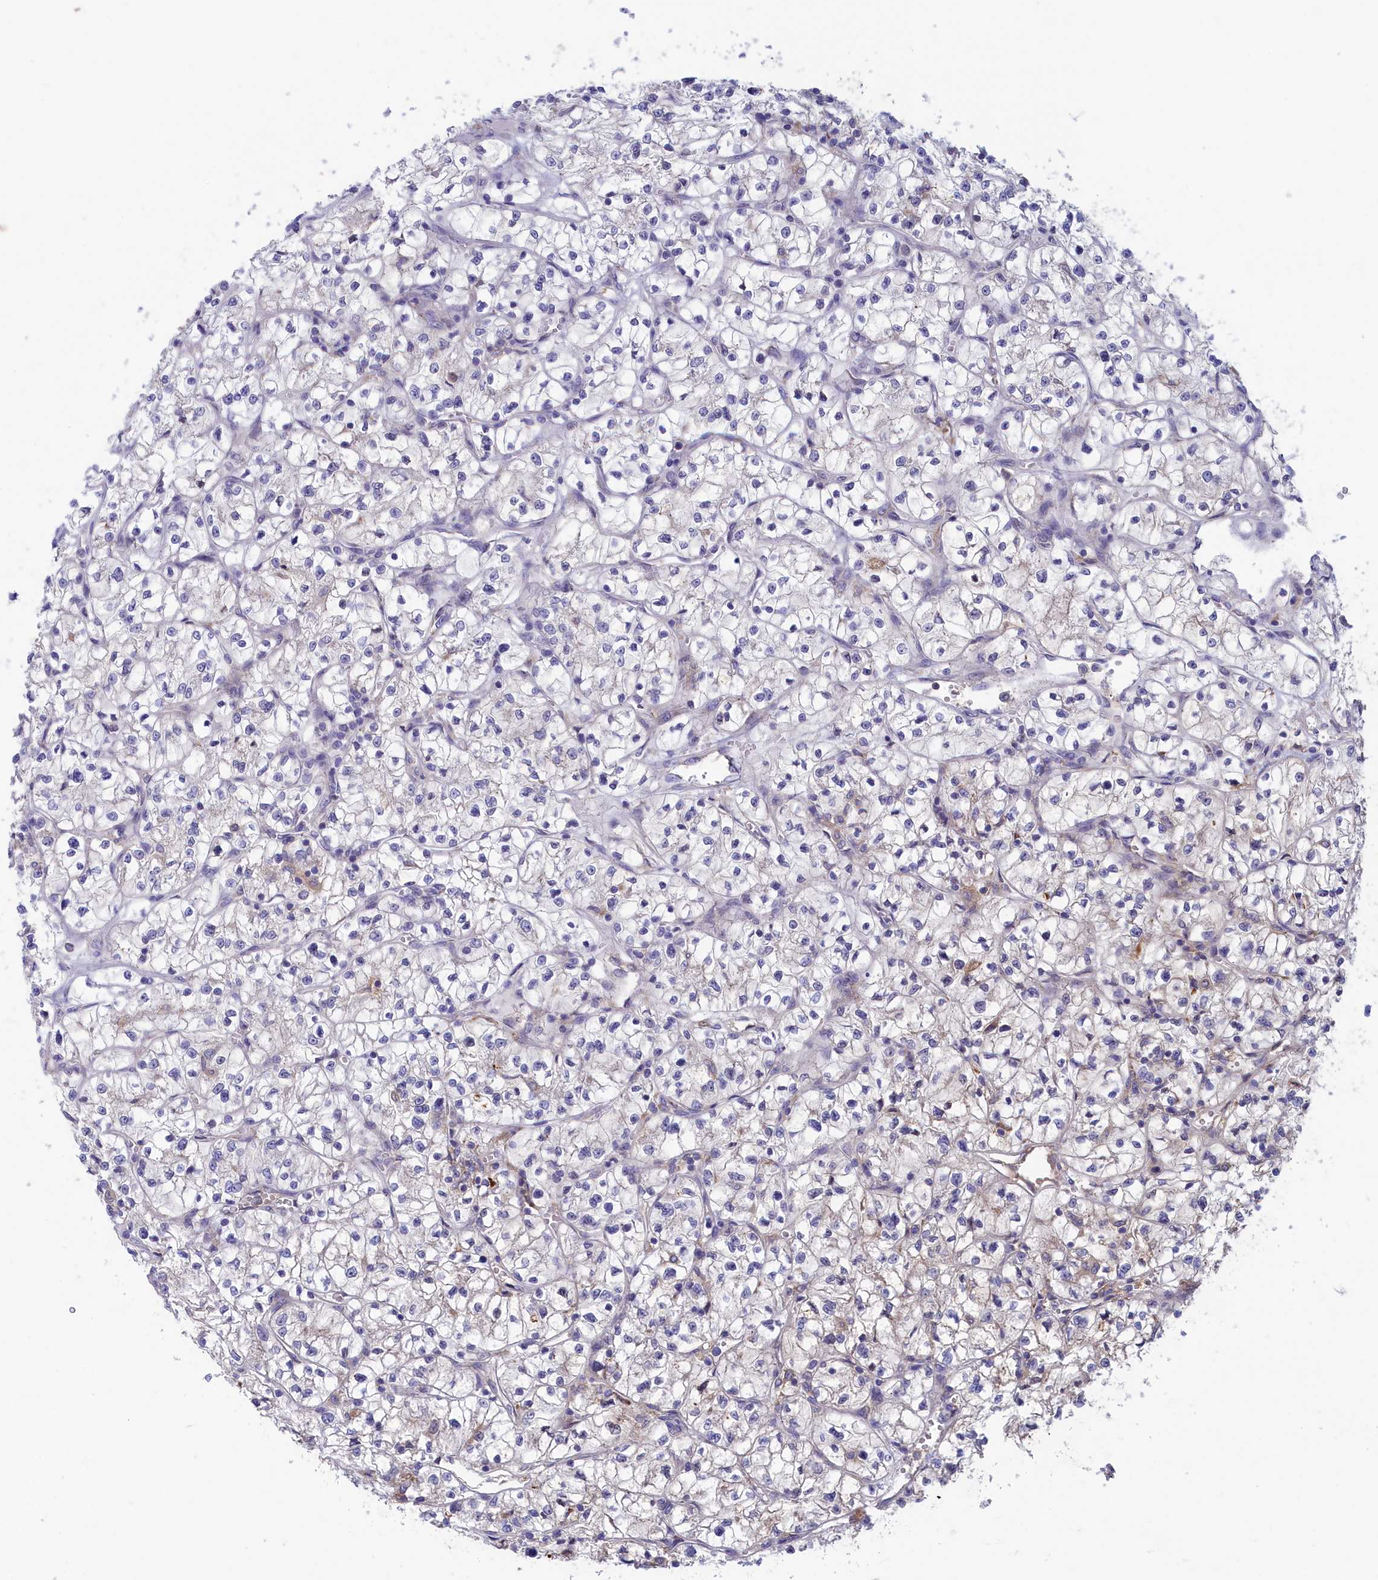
{"staining": {"intensity": "negative", "quantity": "none", "location": "none"}, "tissue": "renal cancer", "cell_type": "Tumor cells", "image_type": "cancer", "snomed": [{"axis": "morphology", "description": "Adenocarcinoma, NOS"}, {"axis": "topography", "description": "Kidney"}], "caption": "Tumor cells show no significant positivity in renal cancer. (Brightfield microscopy of DAB (3,3'-diaminobenzidine) IHC at high magnification).", "gene": "SYNDIG1L", "patient": {"sex": "female", "age": 64}}